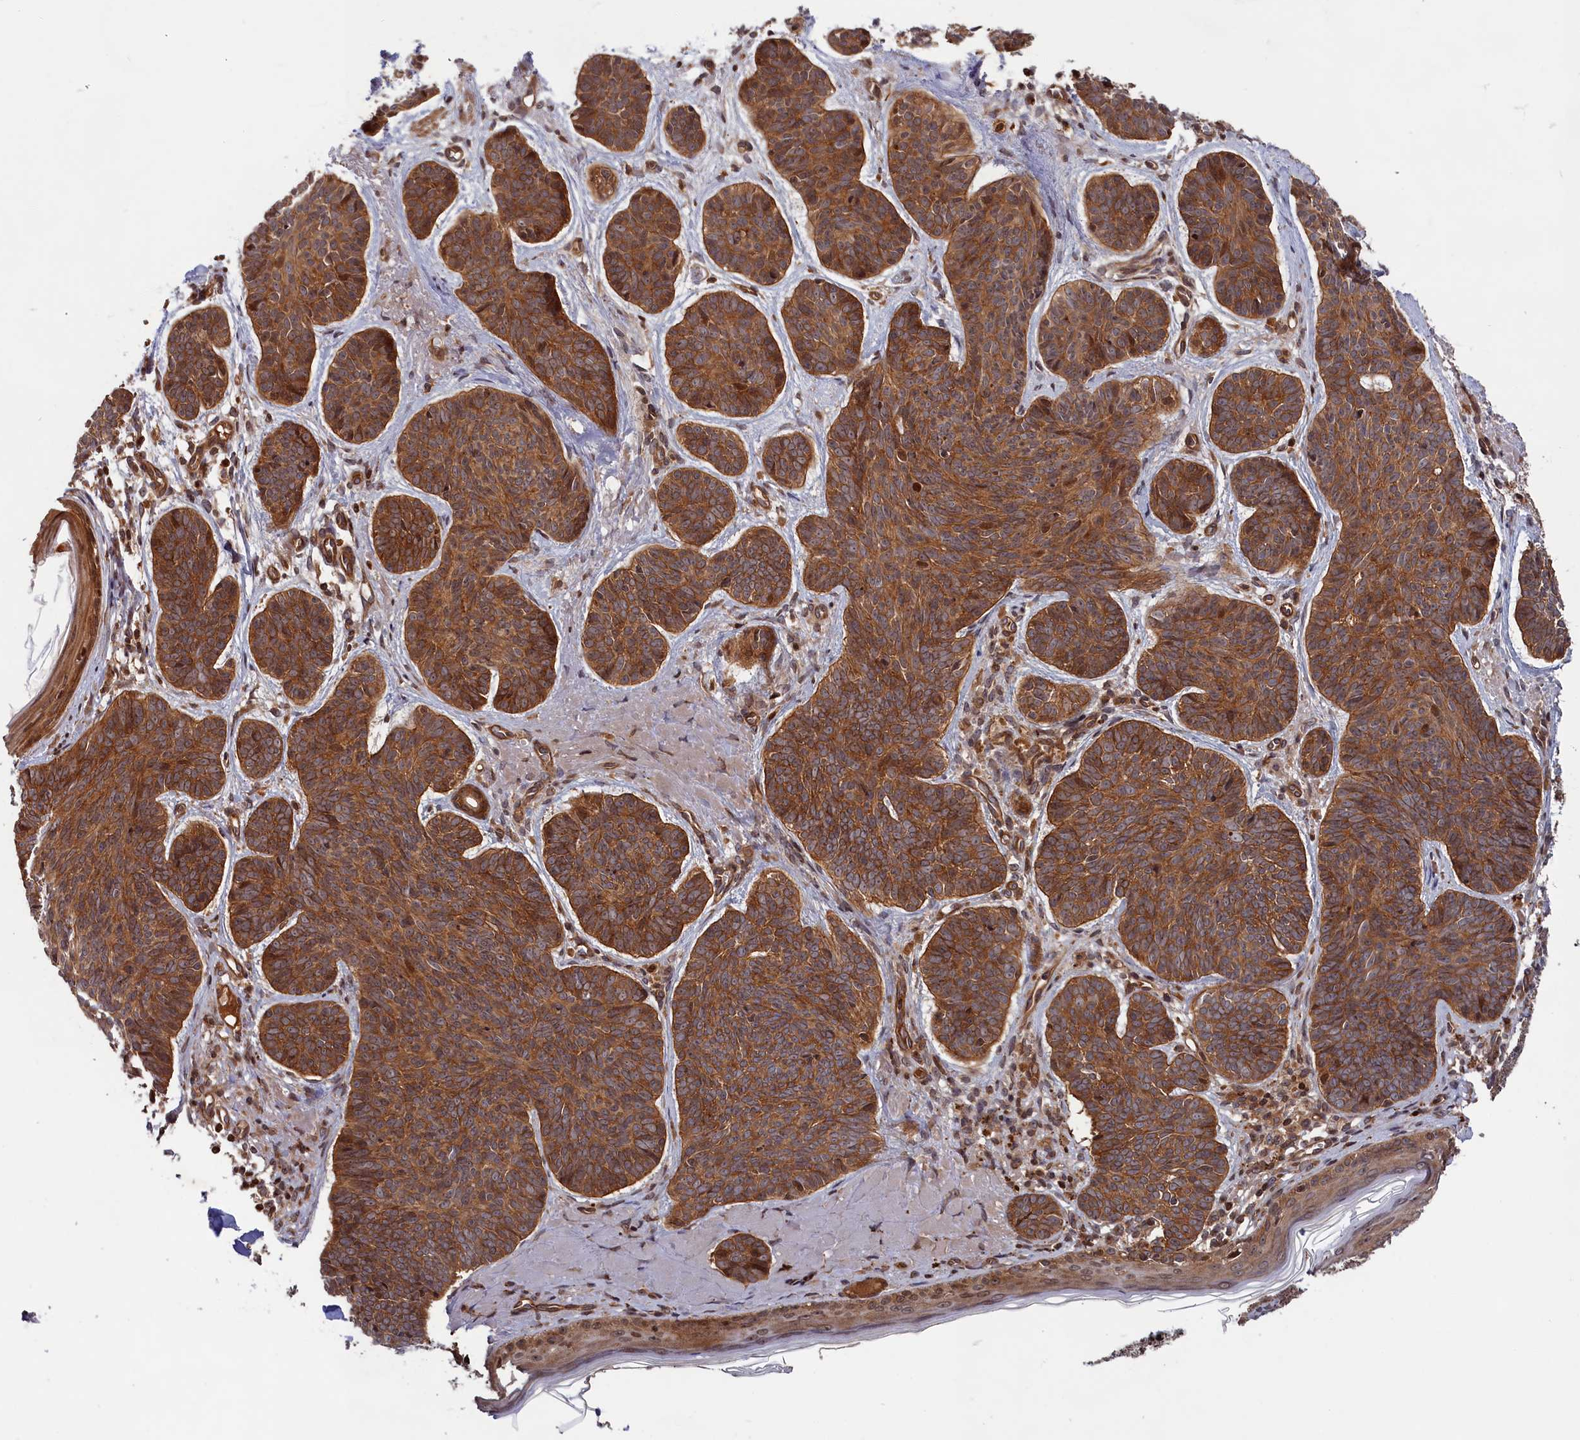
{"staining": {"intensity": "moderate", "quantity": ">75%", "location": "cytoplasmic/membranous"}, "tissue": "skin cancer", "cell_type": "Tumor cells", "image_type": "cancer", "snomed": [{"axis": "morphology", "description": "Basal cell carcinoma"}, {"axis": "topography", "description": "Skin"}], "caption": "The photomicrograph demonstrates immunohistochemical staining of skin cancer (basal cell carcinoma). There is moderate cytoplasmic/membranous expression is seen in about >75% of tumor cells. (DAB (3,3'-diaminobenzidine) = brown stain, brightfield microscopy at high magnification).", "gene": "CEP44", "patient": {"sex": "female", "age": 74}}